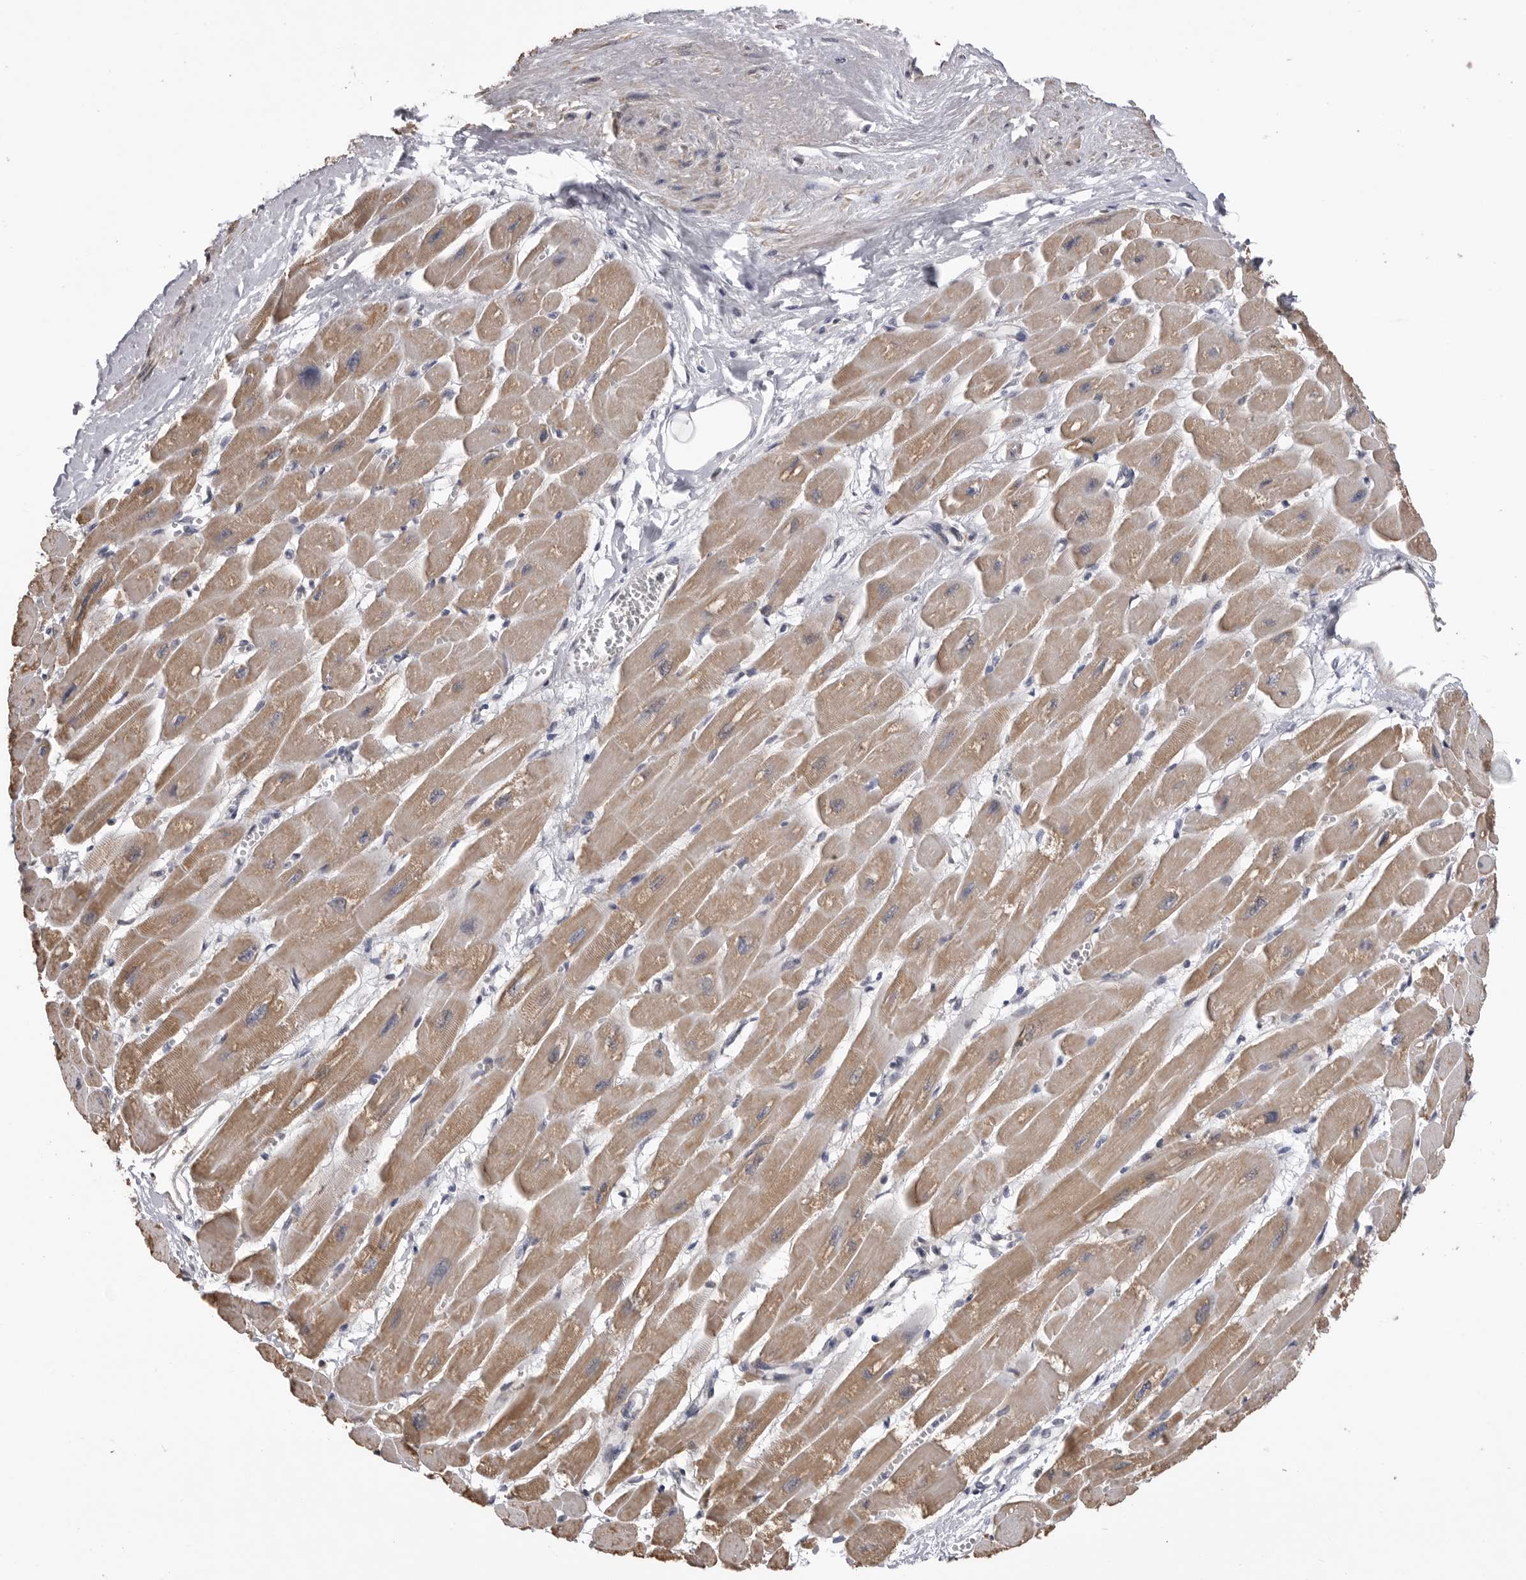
{"staining": {"intensity": "moderate", "quantity": ">75%", "location": "cytoplasmic/membranous"}, "tissue": "heart muscle", "cell_type": "Cardiomyocytes", "image_type": "normal", "snomed": [{"axis": "morphology", "description": "Normal tissue, NOS"}, {"axis": "topography", "description": "Heart"}], "caption": "The photomicrograph displays staining of unremarkable heart muscle, revealing moderate cytoplasmic/membranous protein positivity (brown color) within cardiomyocytes. Nuclei are stained in blue.", "gene": "SMARCC1", "patient": {"sex": "female", "age": 54}}